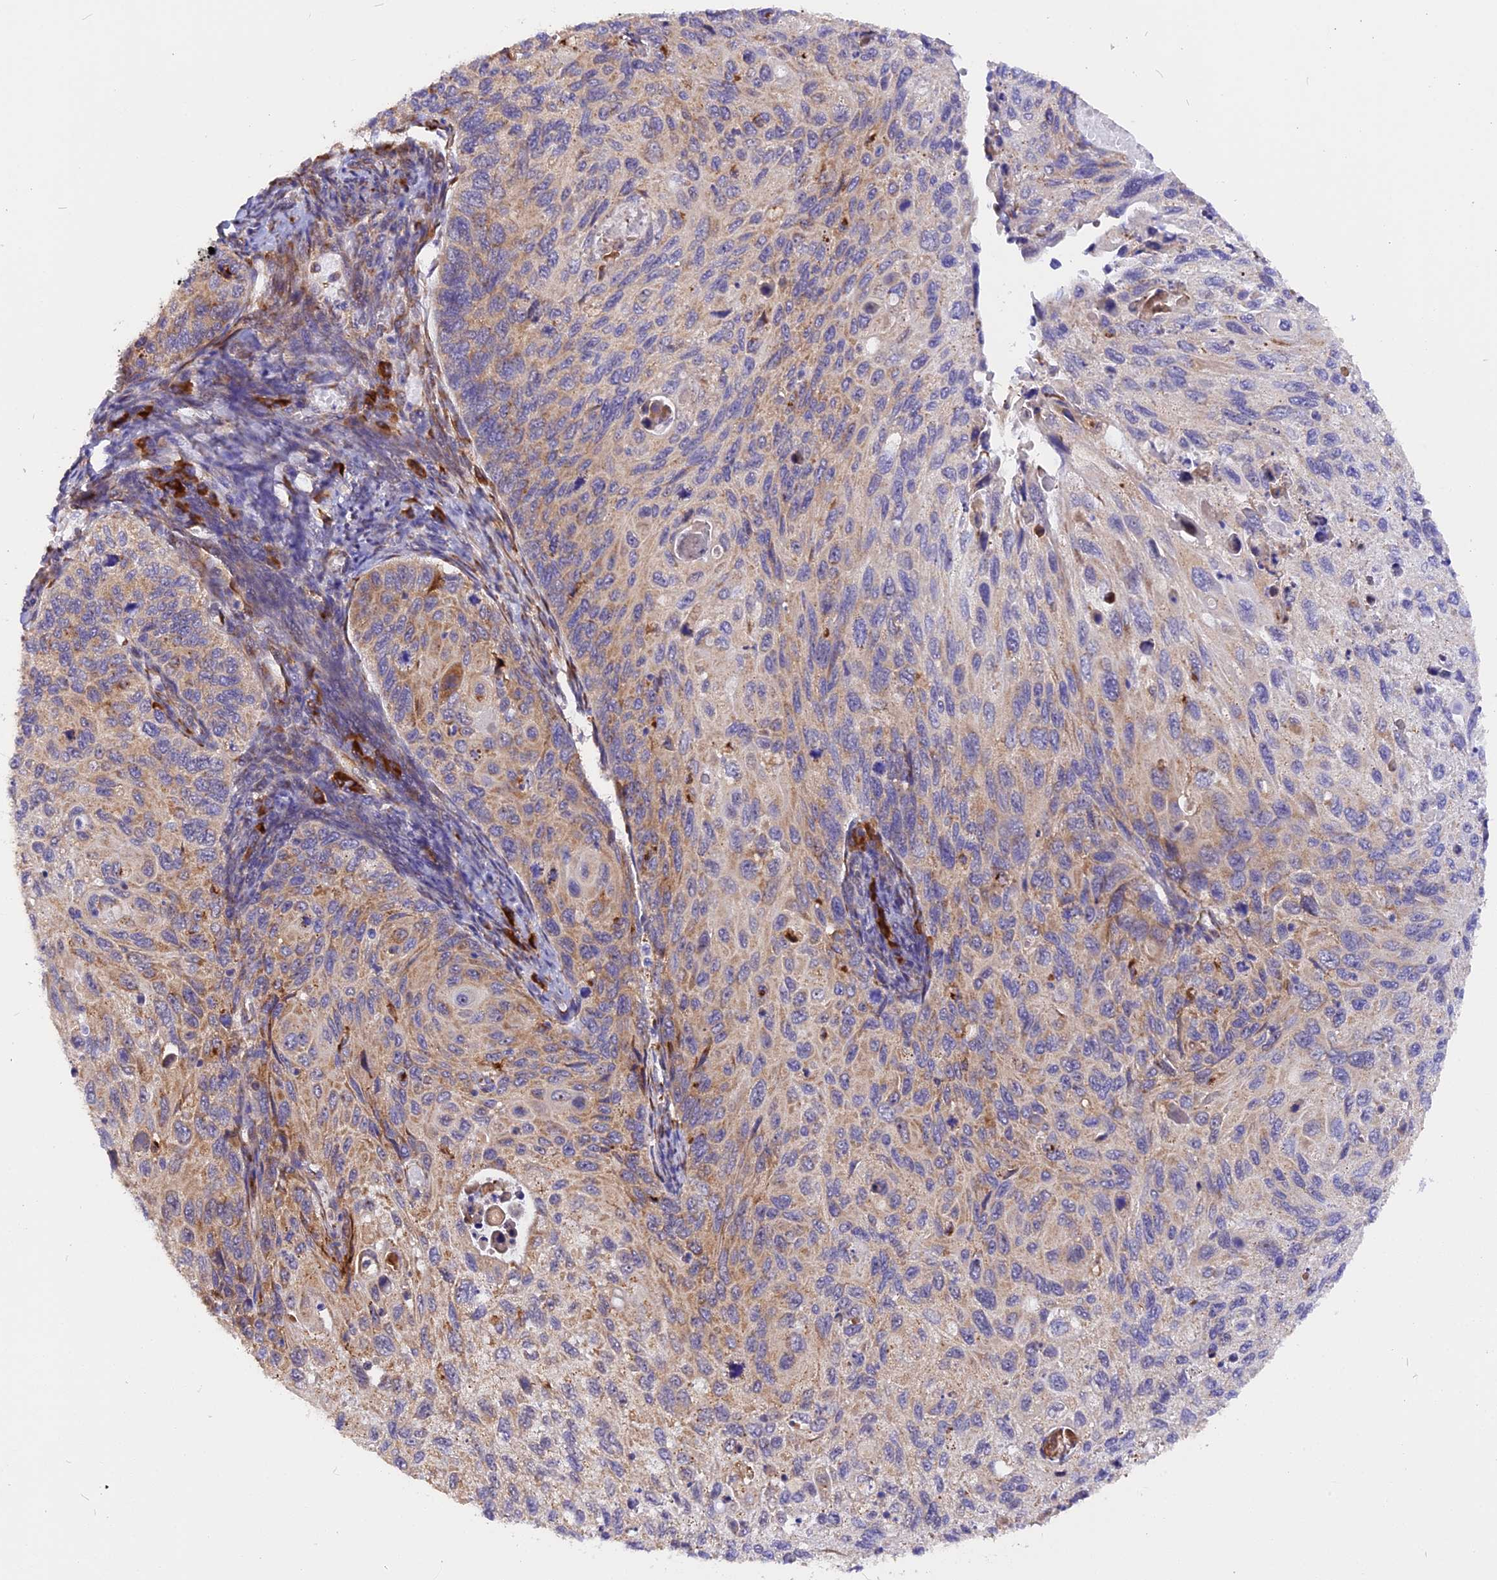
{"staining": {"intensity": "weak", "quantity": "25%-75%", "location": "cytoplasmic/membranous"}, "tissue": "cervical cancer", "cell_type": "Tumor cells", "image_type": "cancer", "snomed": [{"axis": "morphology", "description": "Squamous cell carcinoma, NOS"}, {"axis": "topography", "description": "Cervix"}], "caption": "This photomicrograph demonstrates immunohistochemistry staining of human cervical cancer, with low weak cytoplasmic/membranous staining in about 25%-75% of tumor cells.", "gene": "GNPTAB", "patient": {"sex": "female", "age": 70}}